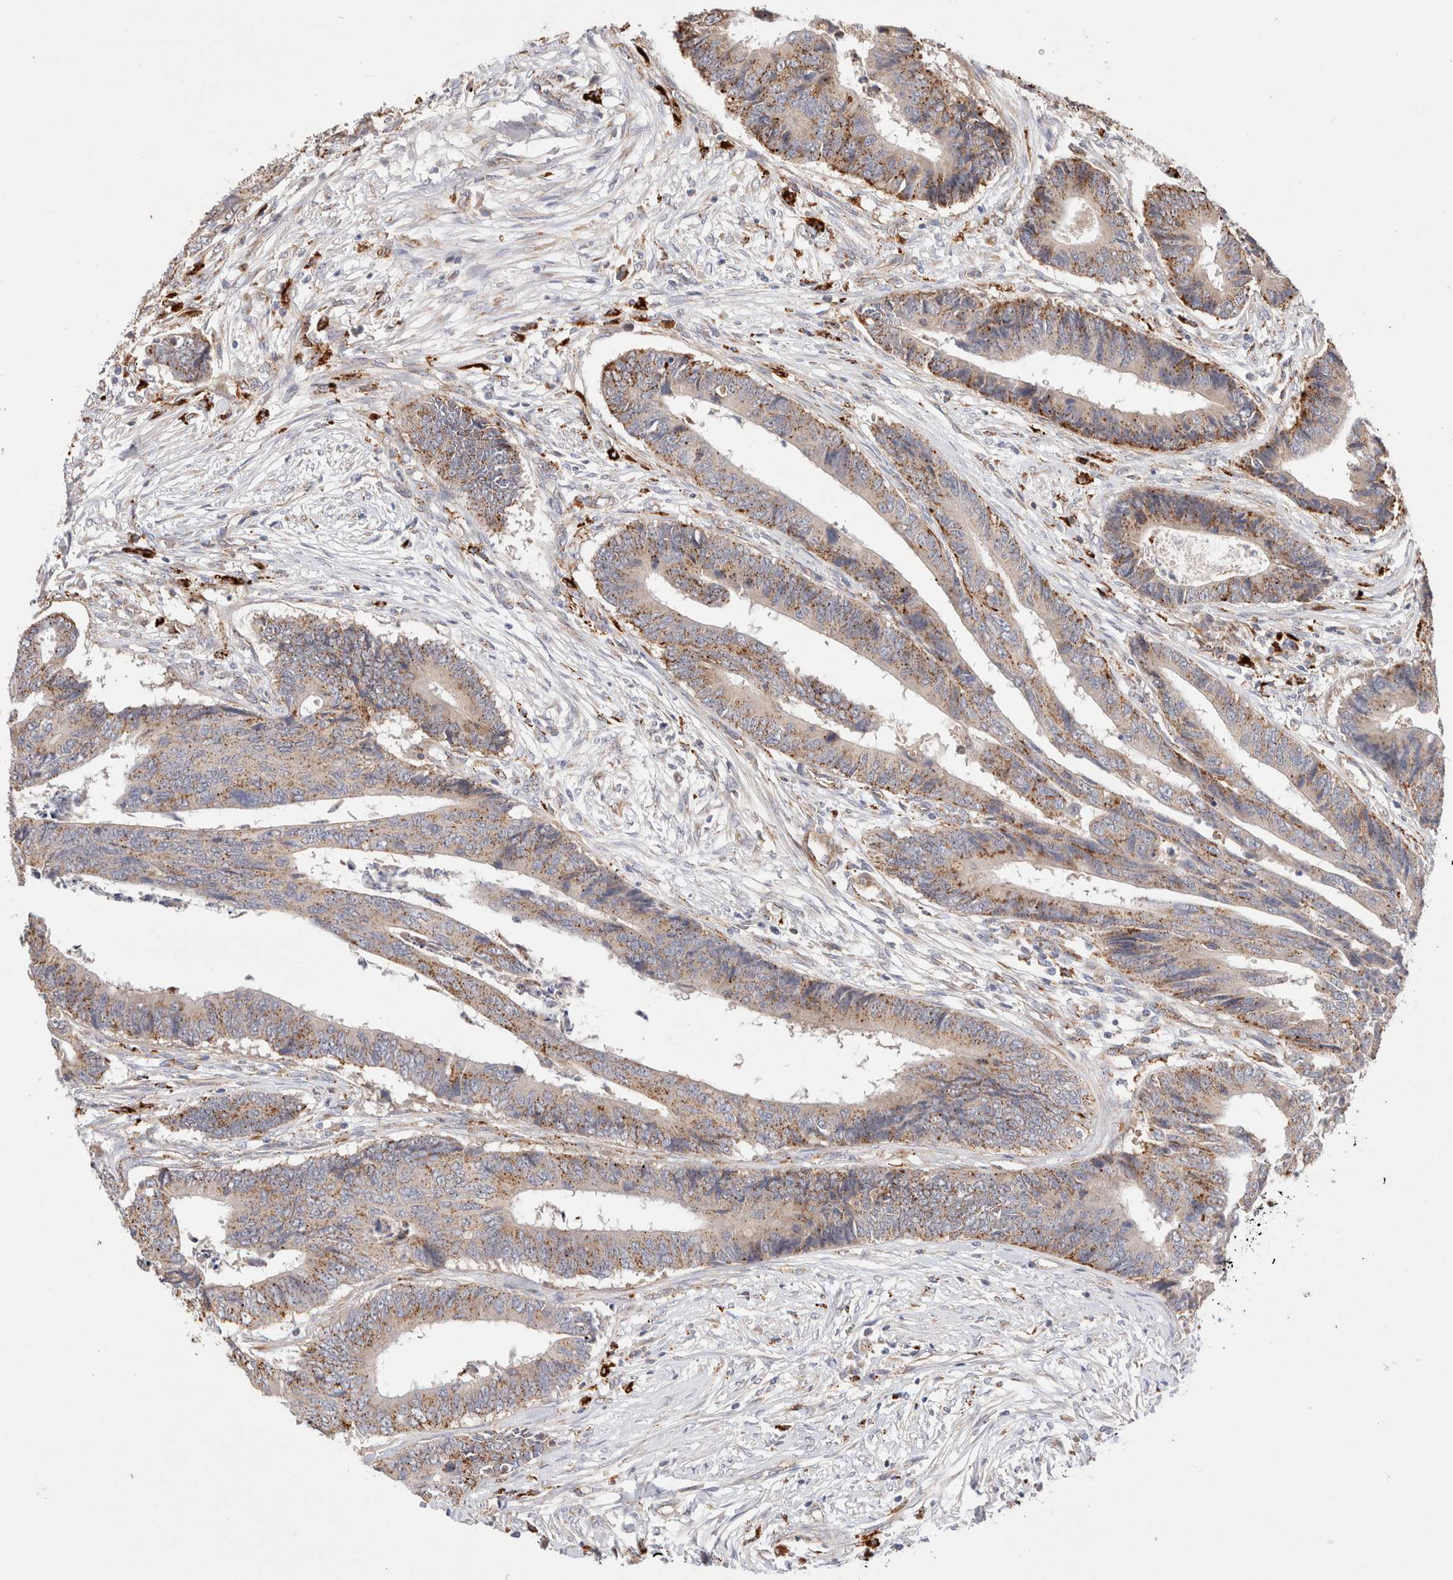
{"staining": {"intensity": "moderate", "quantity": ">75%", "location": "cytoplasmic/membranous"}, "tissue": "colorectal cancer", "cell_type": "Tumor cells", "image_type": "cancer", "snomed": [{"axis": "morphology", "description": "Adenocarcinoma, NOS"}, {"axis": "topography", "description": "Rectum"}], "caption": "Immunohistochemistry (IHC) of human adenocarcinoma (colorectal) displays medium levels of moderate cytoplasmic/membranous expression in about >75% of tumor cells.", "gene": "RABEPK", "patient": {"sex": "male", "age": 84}}